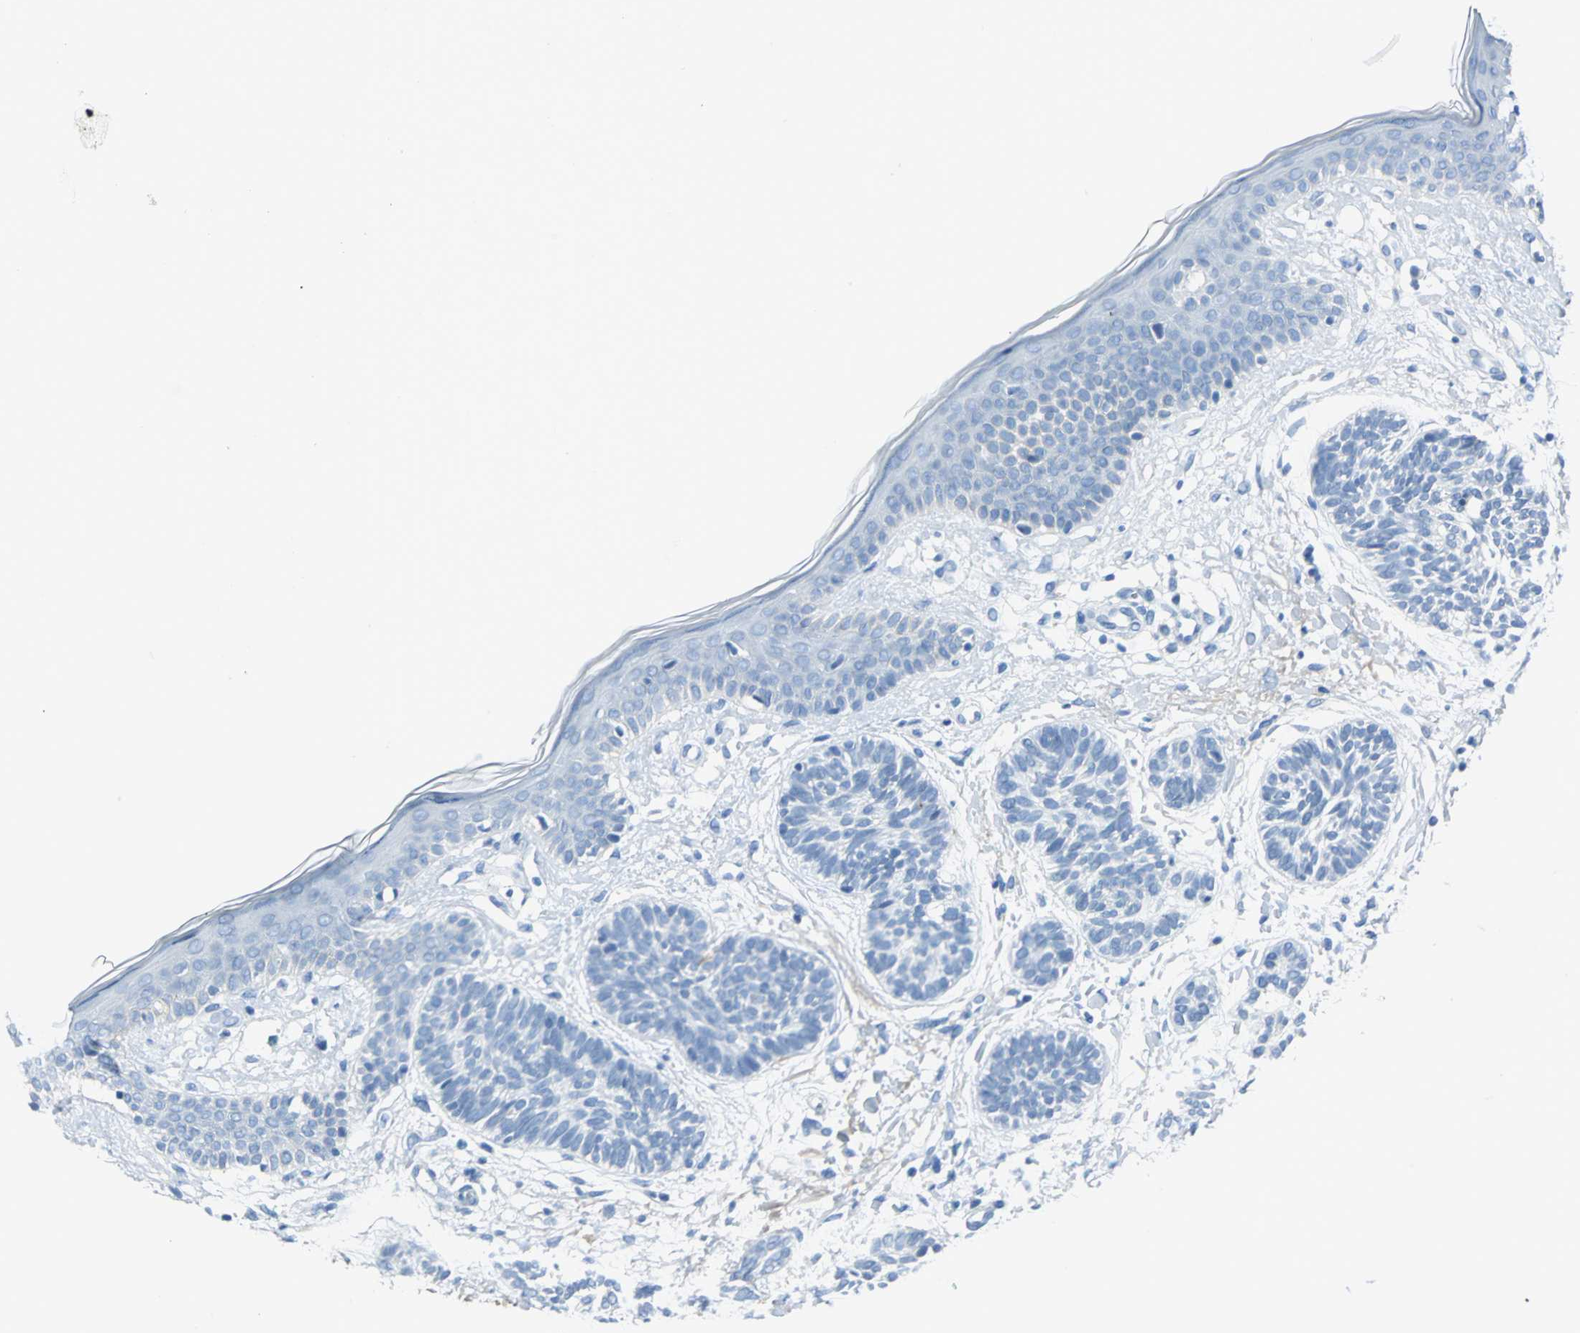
{"staining": {"intensity": "negative", "quantity": "none", "location": "none"}, "tissue": "skin cancer", "cell_type": "Tumor cells", "image_type": "cancer", "snomed": [{"axis": "morphology", "description": "Normal tissue, NOS"}, {"axis": "morphology", "description": "Basal cell carcinoma"}, {"axis": "topography", "description": "Skin"}], "caption": "Histopathology image shows no protein staining in tumor cells of basal cell carcinoma (skin) tissue.", "gene": "PKLR", "patient": {"sex": "male", "age": 63}}